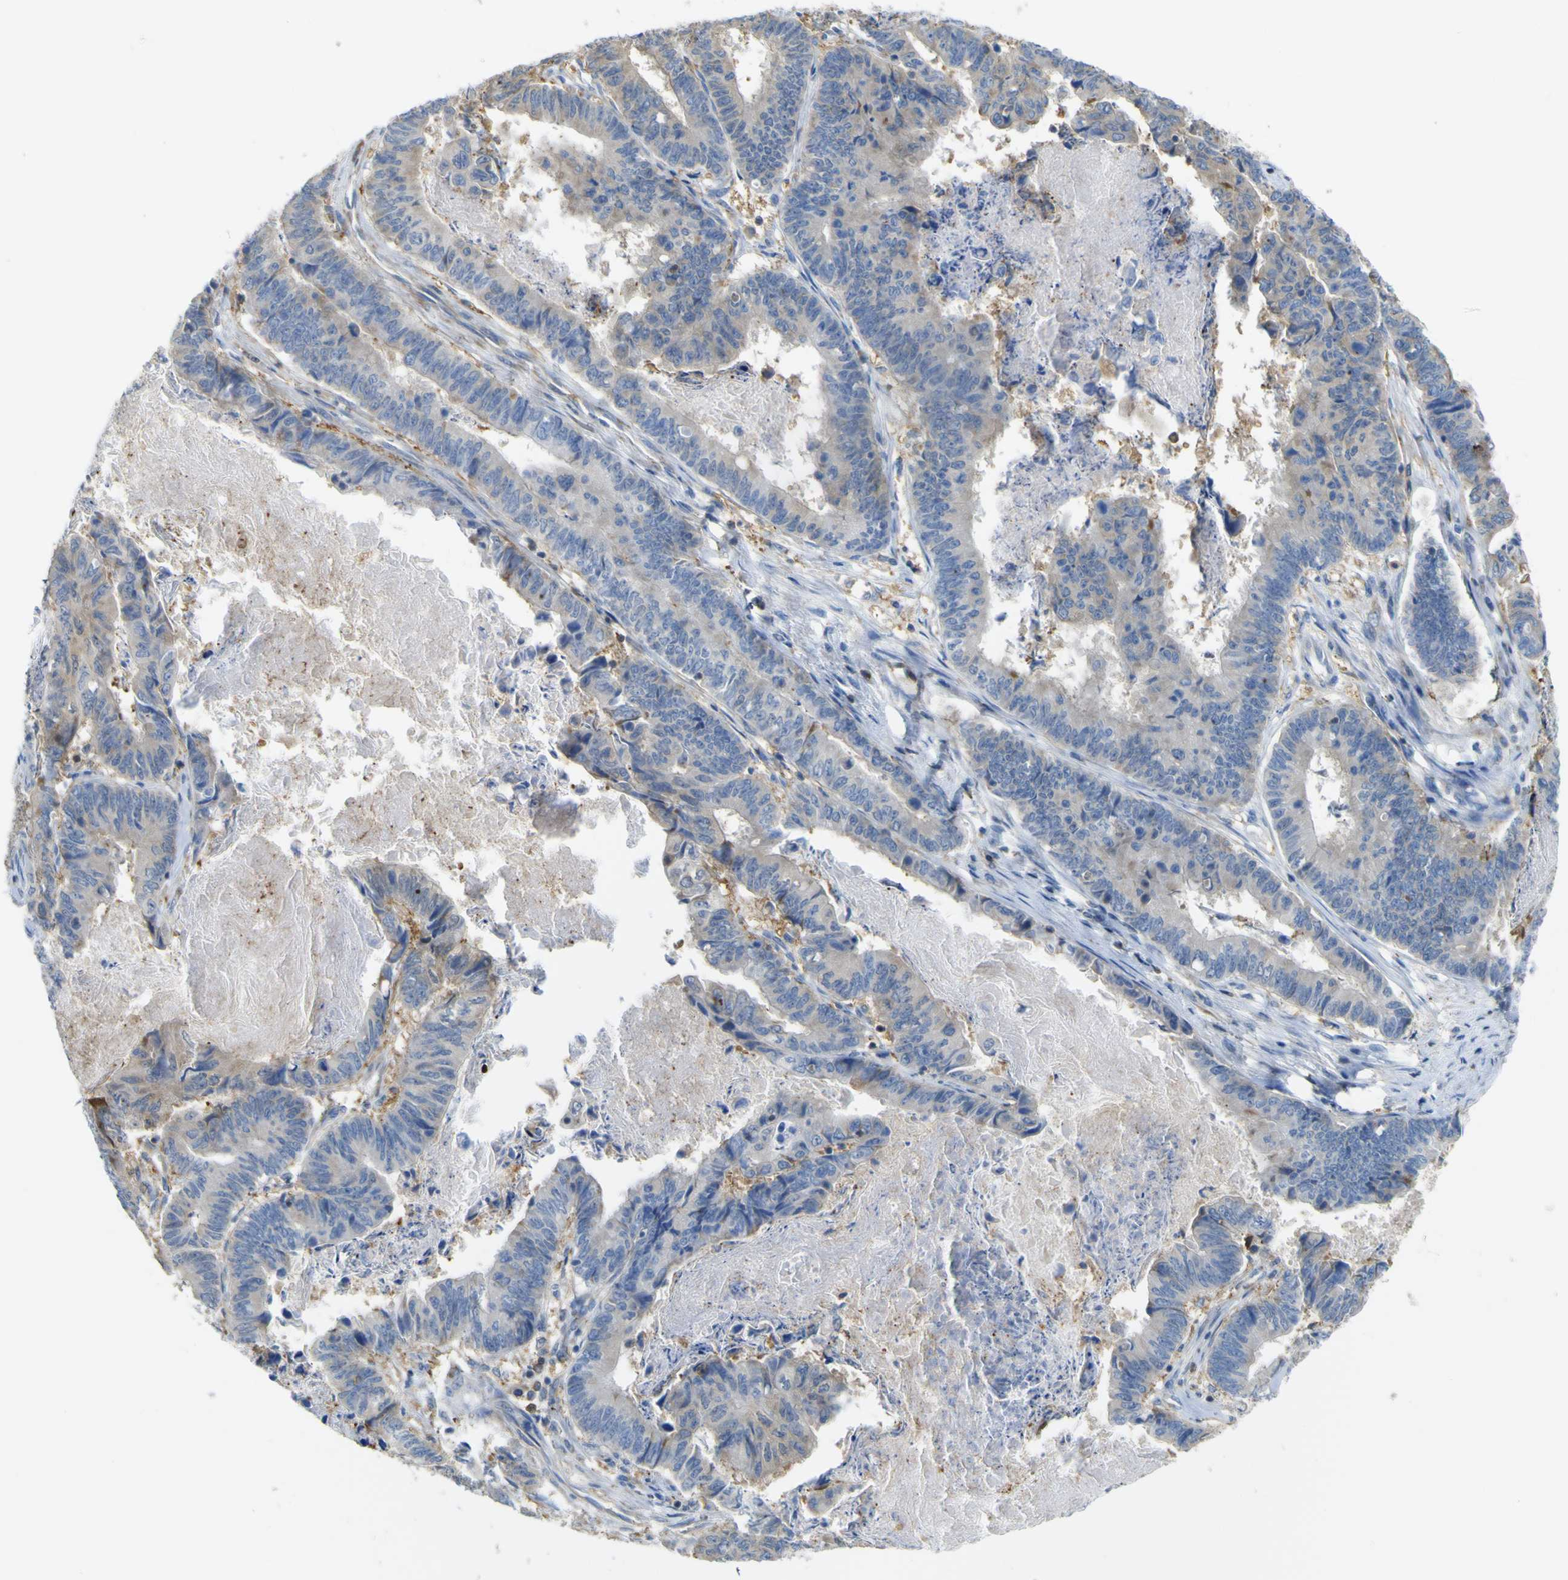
{"staining": {"intensity": "moderate", "quantity": "25%-75%", "location": "cytoplasmic/membranous"}, "tissue": "stomach cancer", "cell_type": "Tumor cells", "image_type": "cancer", "snomed": [{"axis": "morphology", "description": "Adenocarcinoma, NOS"}, {"axis": "topography", "description": "Stomach, lower"}], "caption": "Stomach cancer tissue exhibits moderate cytoplasmic/membranous positivity in approximately 25%-75% of tumor cells, visualized by immunohistochemistry.", "gene": "ABHD3", "patient": {"sex": "male", "age": 77}}